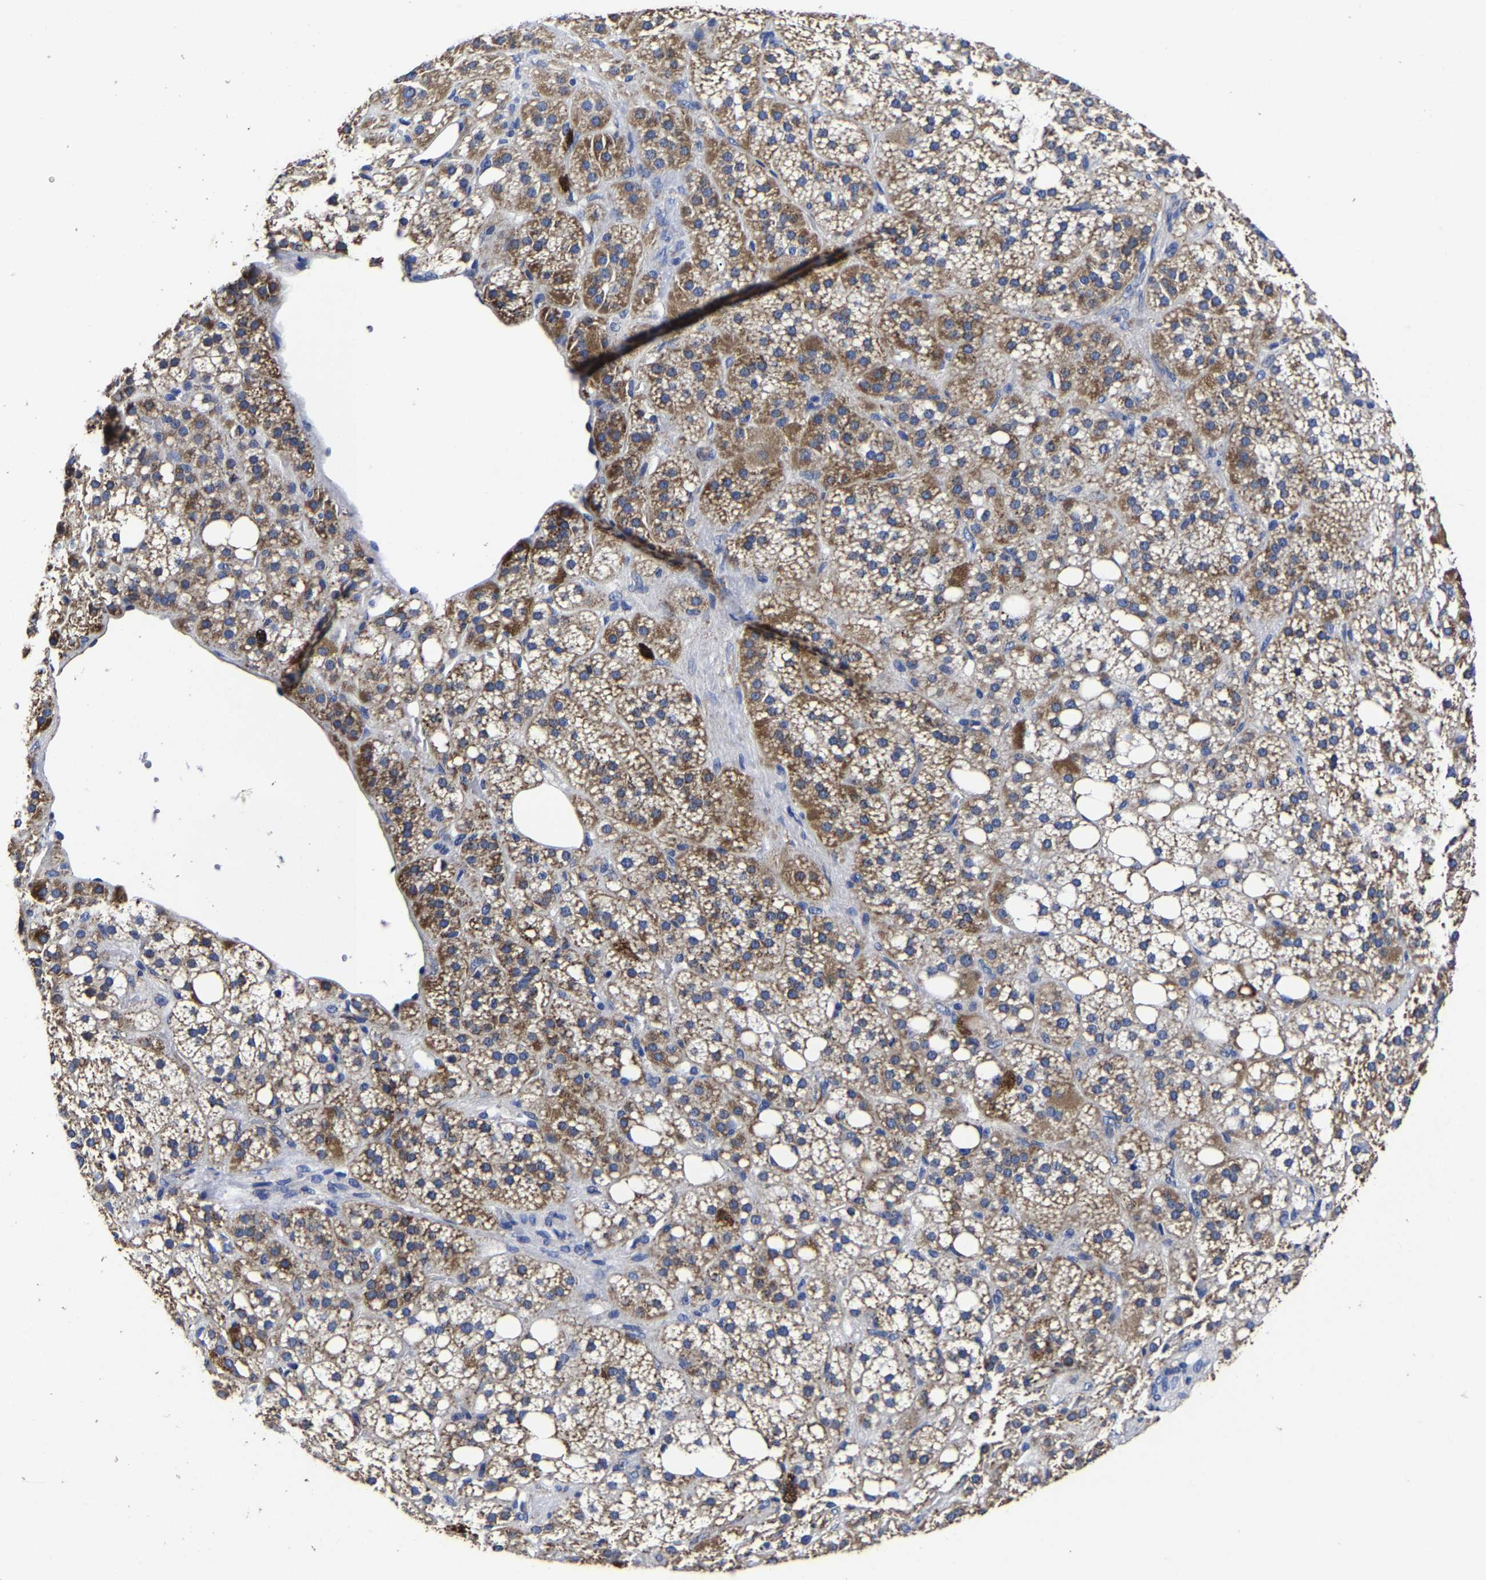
{"staining": {"intensity": "moderate", "quantity": "25%-75%", "location": "cytoplasmic/membranous"}, "tissue": "adrenal gland", "cell_type": "Glandular cells", "image_type": "normal", "snomed": [{"axis": "morphology", "description": "Normal tissue, NOS"}, {"axis": "topography", "description": "Adrenal gland"}], "caption": "Immunohistochemical staining of benign adrenal gland demonstrates moderate cytoplasmic/membranous protein staining in approximately 25%-75% of glandular cells.", "gene": "AASS", "patient": {"sex": "female", "age": 59}}